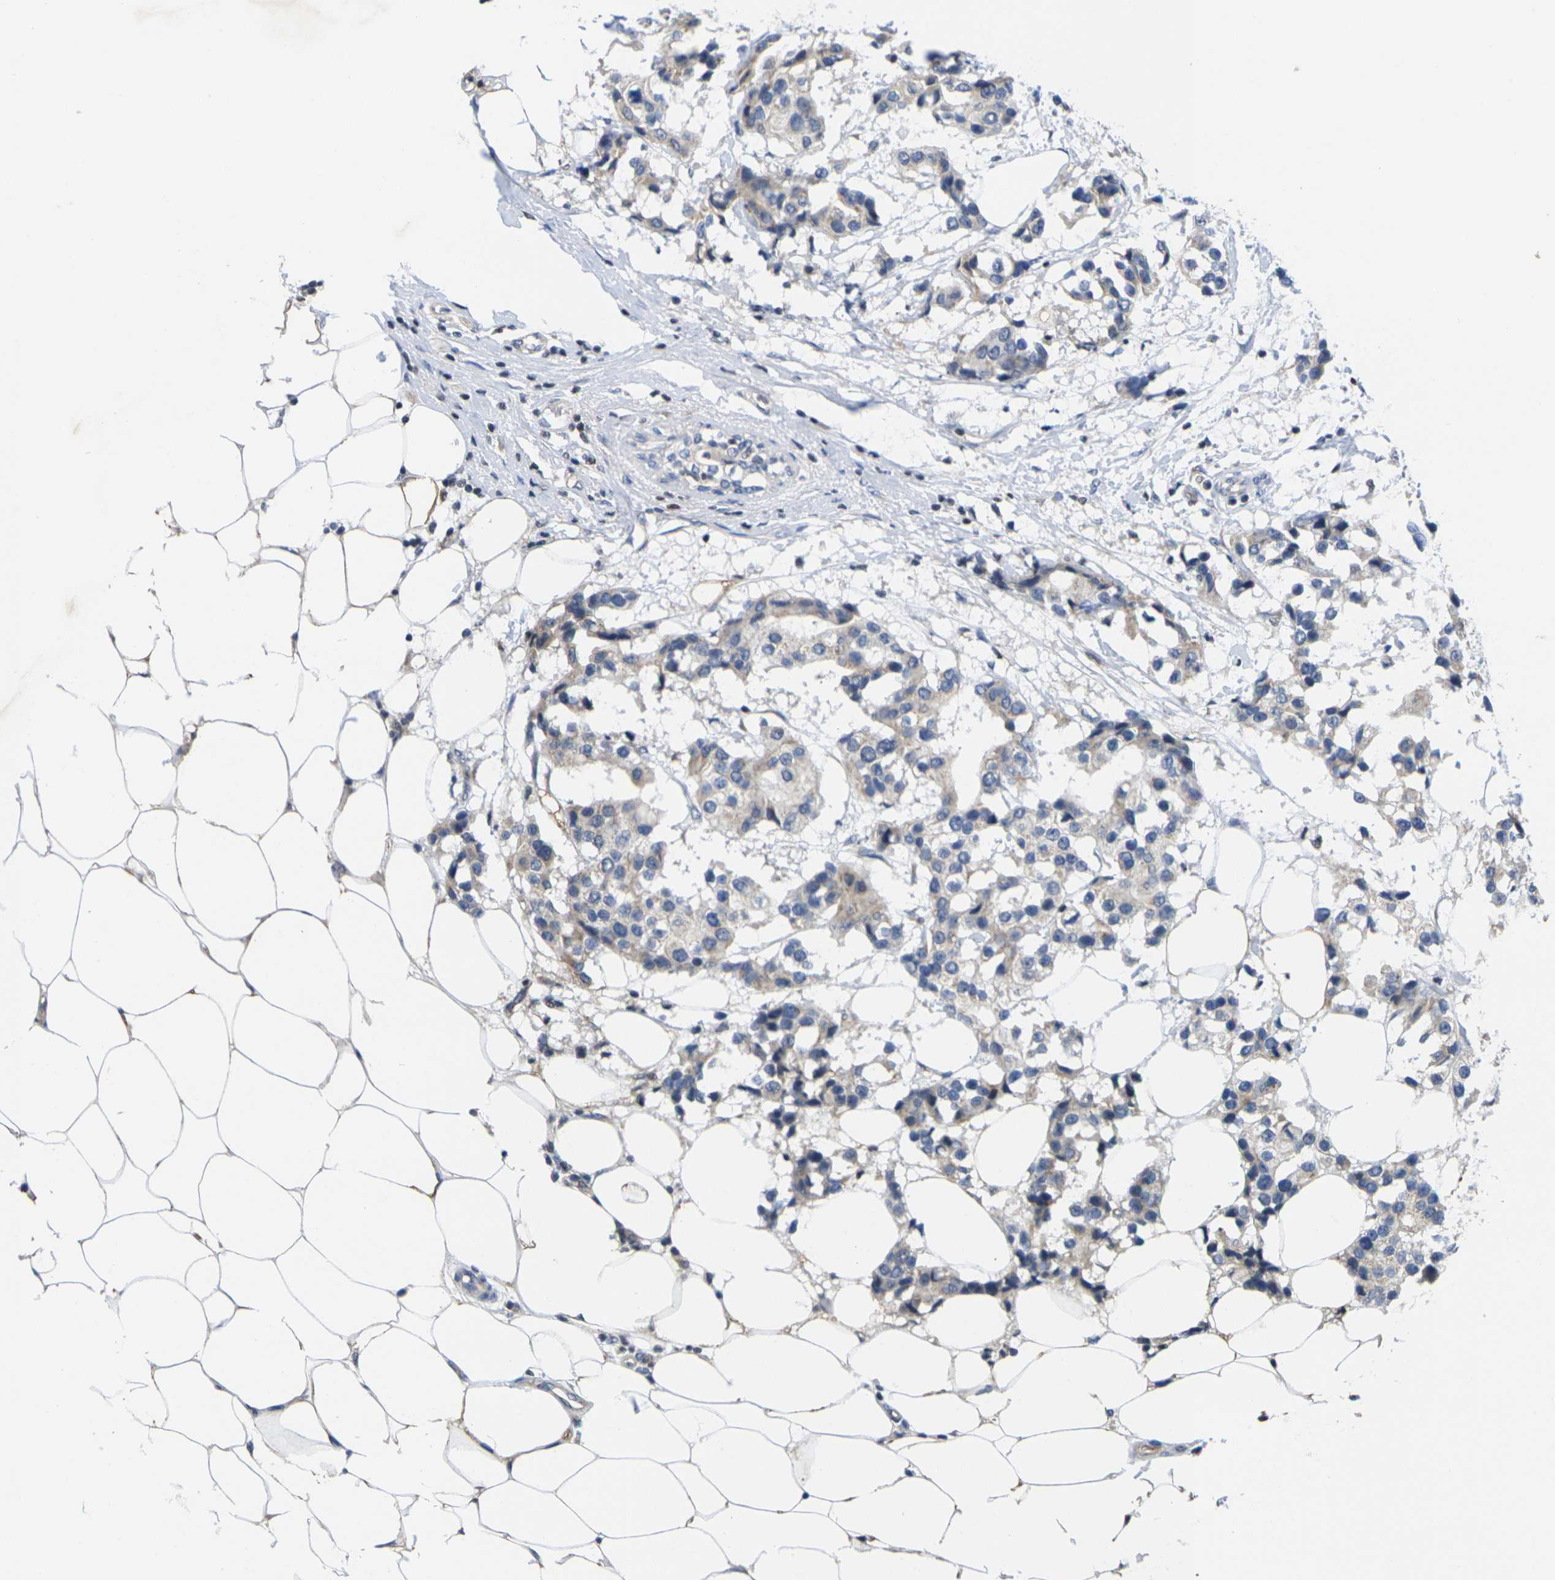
{"staining": {"intensity": "weak", "quantity": "25%-75%", "location": "cytoplasmic/membranous"}, "tissue": "breast cancer", "cell_type": "Tumor cells", "image_type": "cancer", "snomed": [{"axis": "morphology", "description": "Normal tissue, NOS"}, {"axis": "morphology", "description": "Duct carcinoma"}, {"axis": "topography", "description": "Breast"}], "caption": "Immunohistochemistry (IHC) of breast cancer reveals low levels of weak cytoplasmic/membranous positivity in about 25%-75% of tumor cells.", "gene": "IKZF1", "patient": {"sex": "female", "age": 39}}